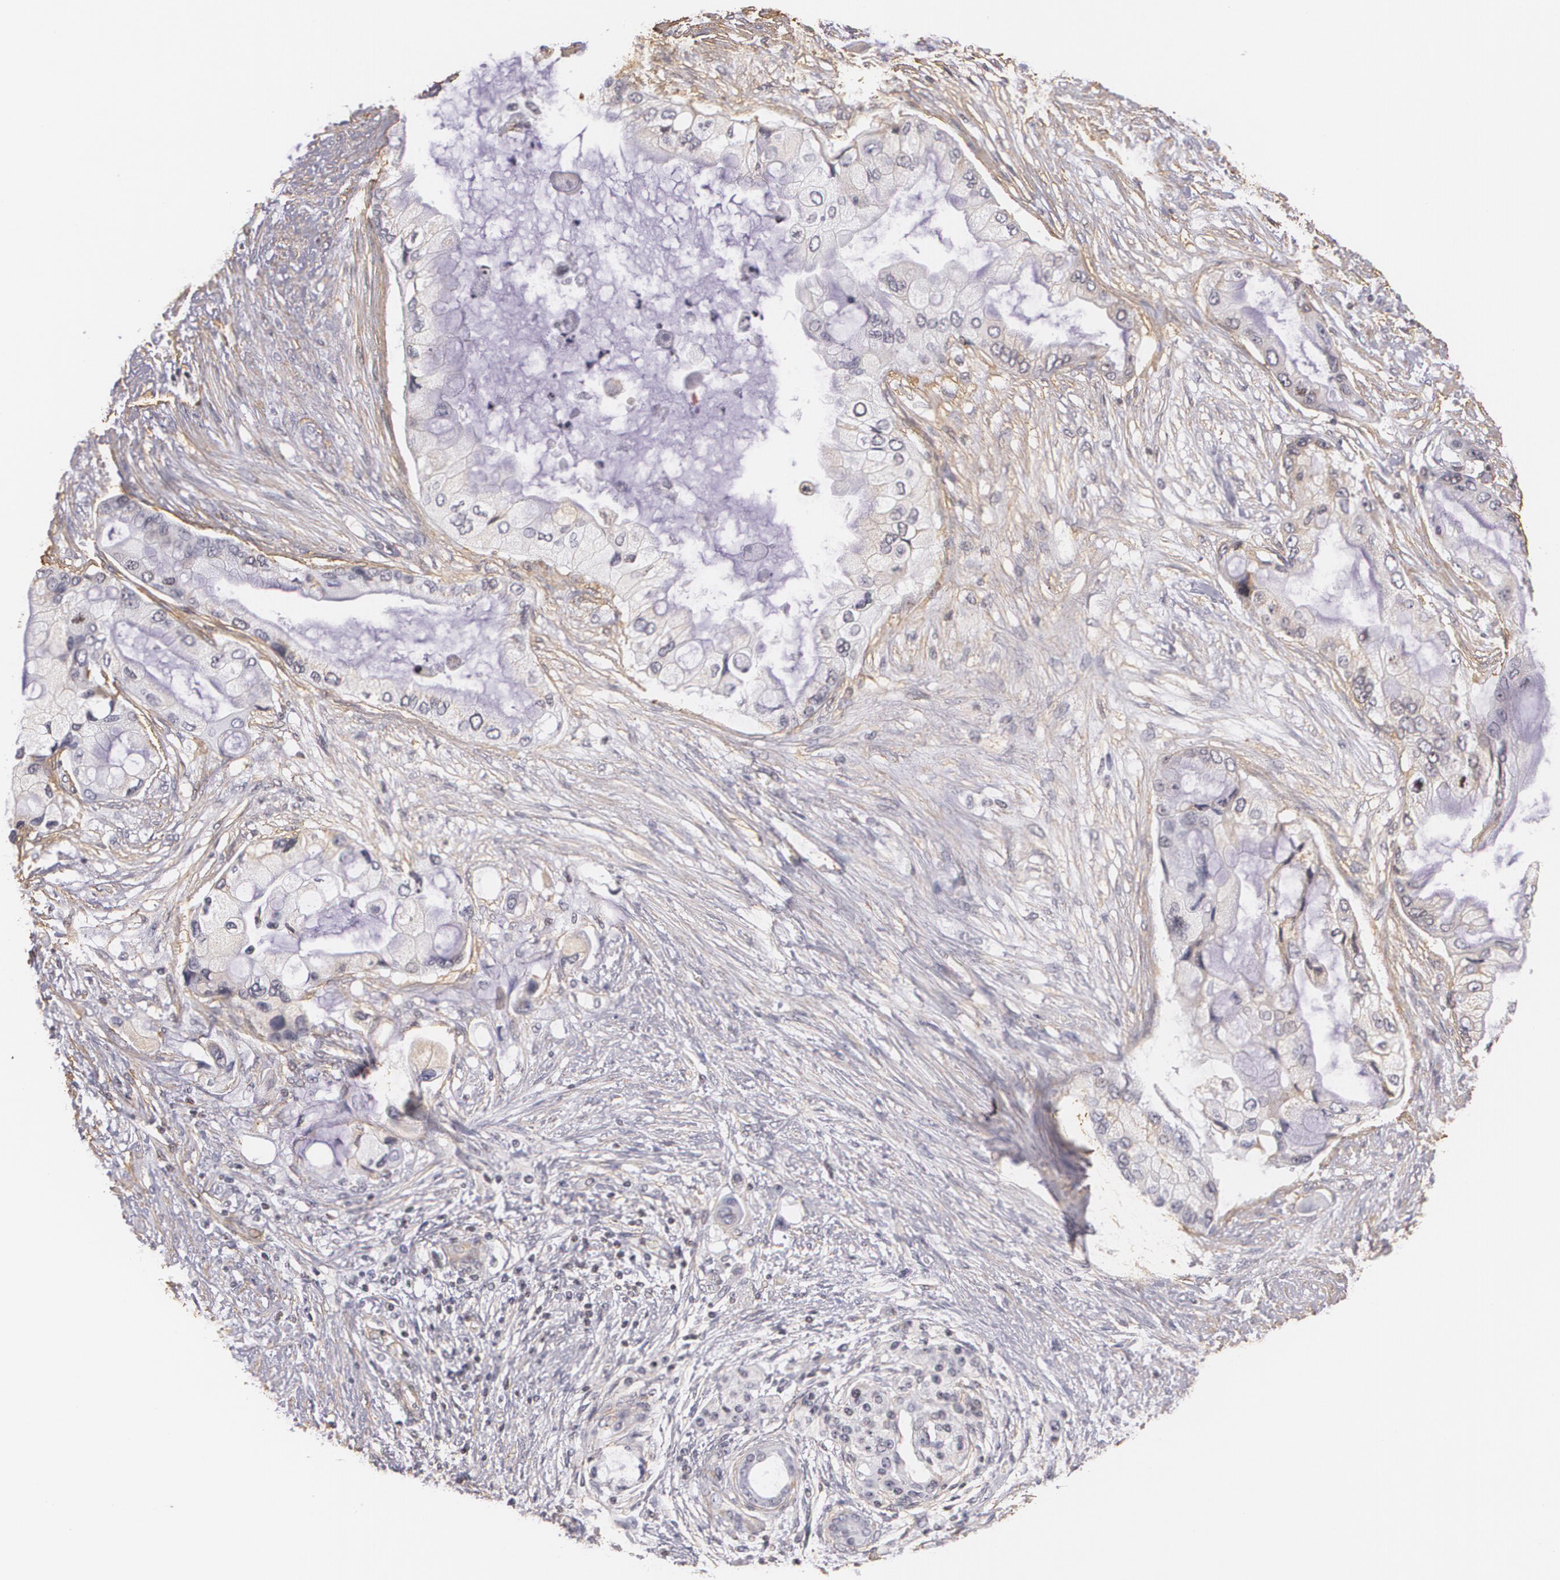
{"staining": {"intensity": "negative", "quantity": "none", "location": "none"}, "tissue": "pancreatic cancer", "cell_type": "Tumor cells", "image_type": "cancer", "snomed": [{"axis": "morphology", "description": "Adenocarcinoma, NOS"}, {"axis": "topography", "description": "Pancreas"}], "caption": "An immunohistochemistry photomicrograph of pancreatic cancer is shown. There is no staining in tumor cells of pancreatic cancer.", "gene": "VAMP1", "patient": {"sex": "female", "age": 59}}